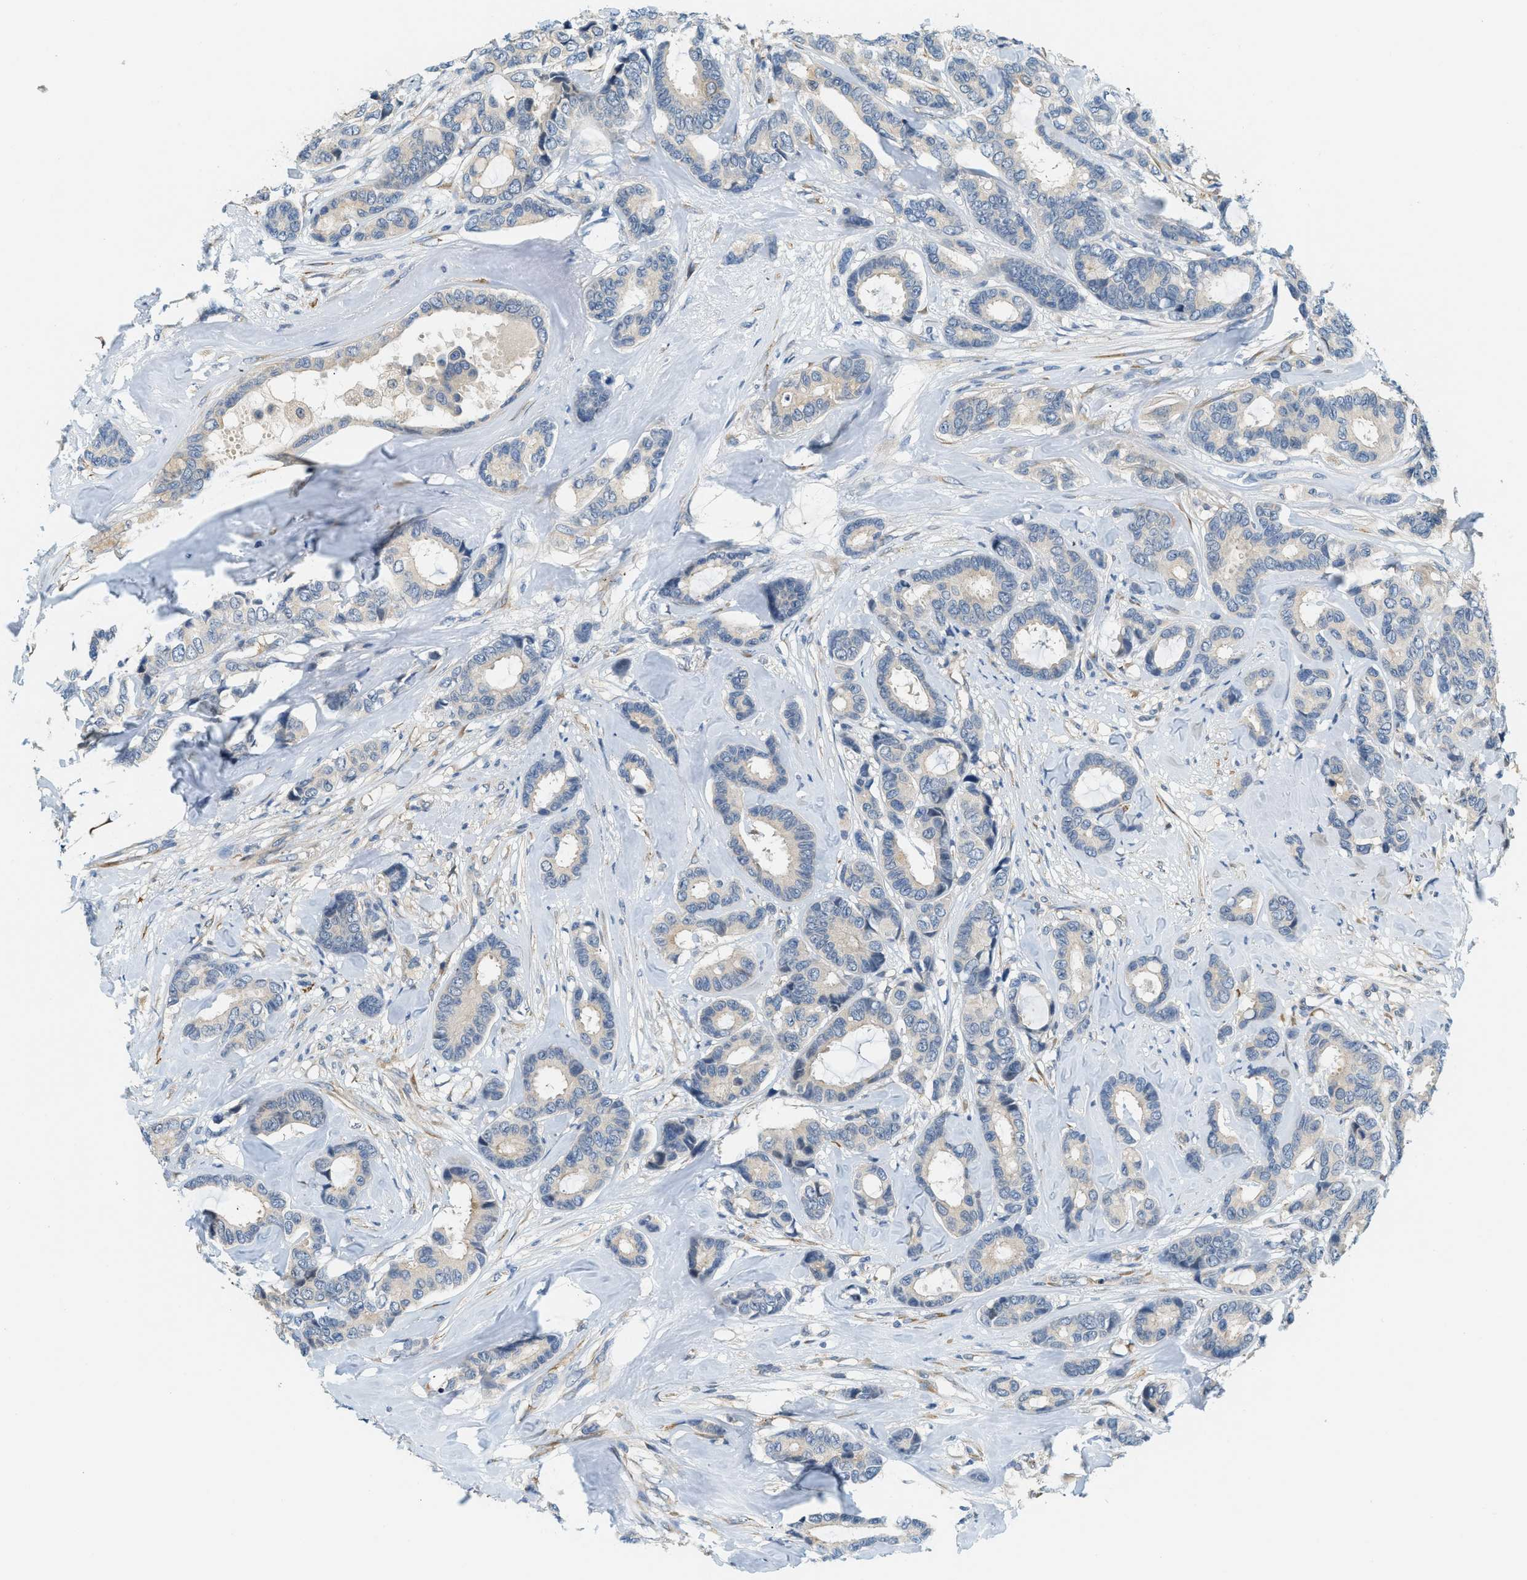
{"staining": {"intensity": "negative", "quantity": "none", "location": "none"}, "tissue": "breast cancer", "cell_type": "Tumor cells", "image_type": "cancer", "snomed": [{"axis": "morphology", "description": "Duct carcinoma"}, {"axis": "topography", "description": "Breast"}], "caption": "Tumor cells are negative for protein expression in human breast cancer (invasive ductal carcinoma).", "gene": "CYTH2", "patient": {"sex": "female", "age": 87}}